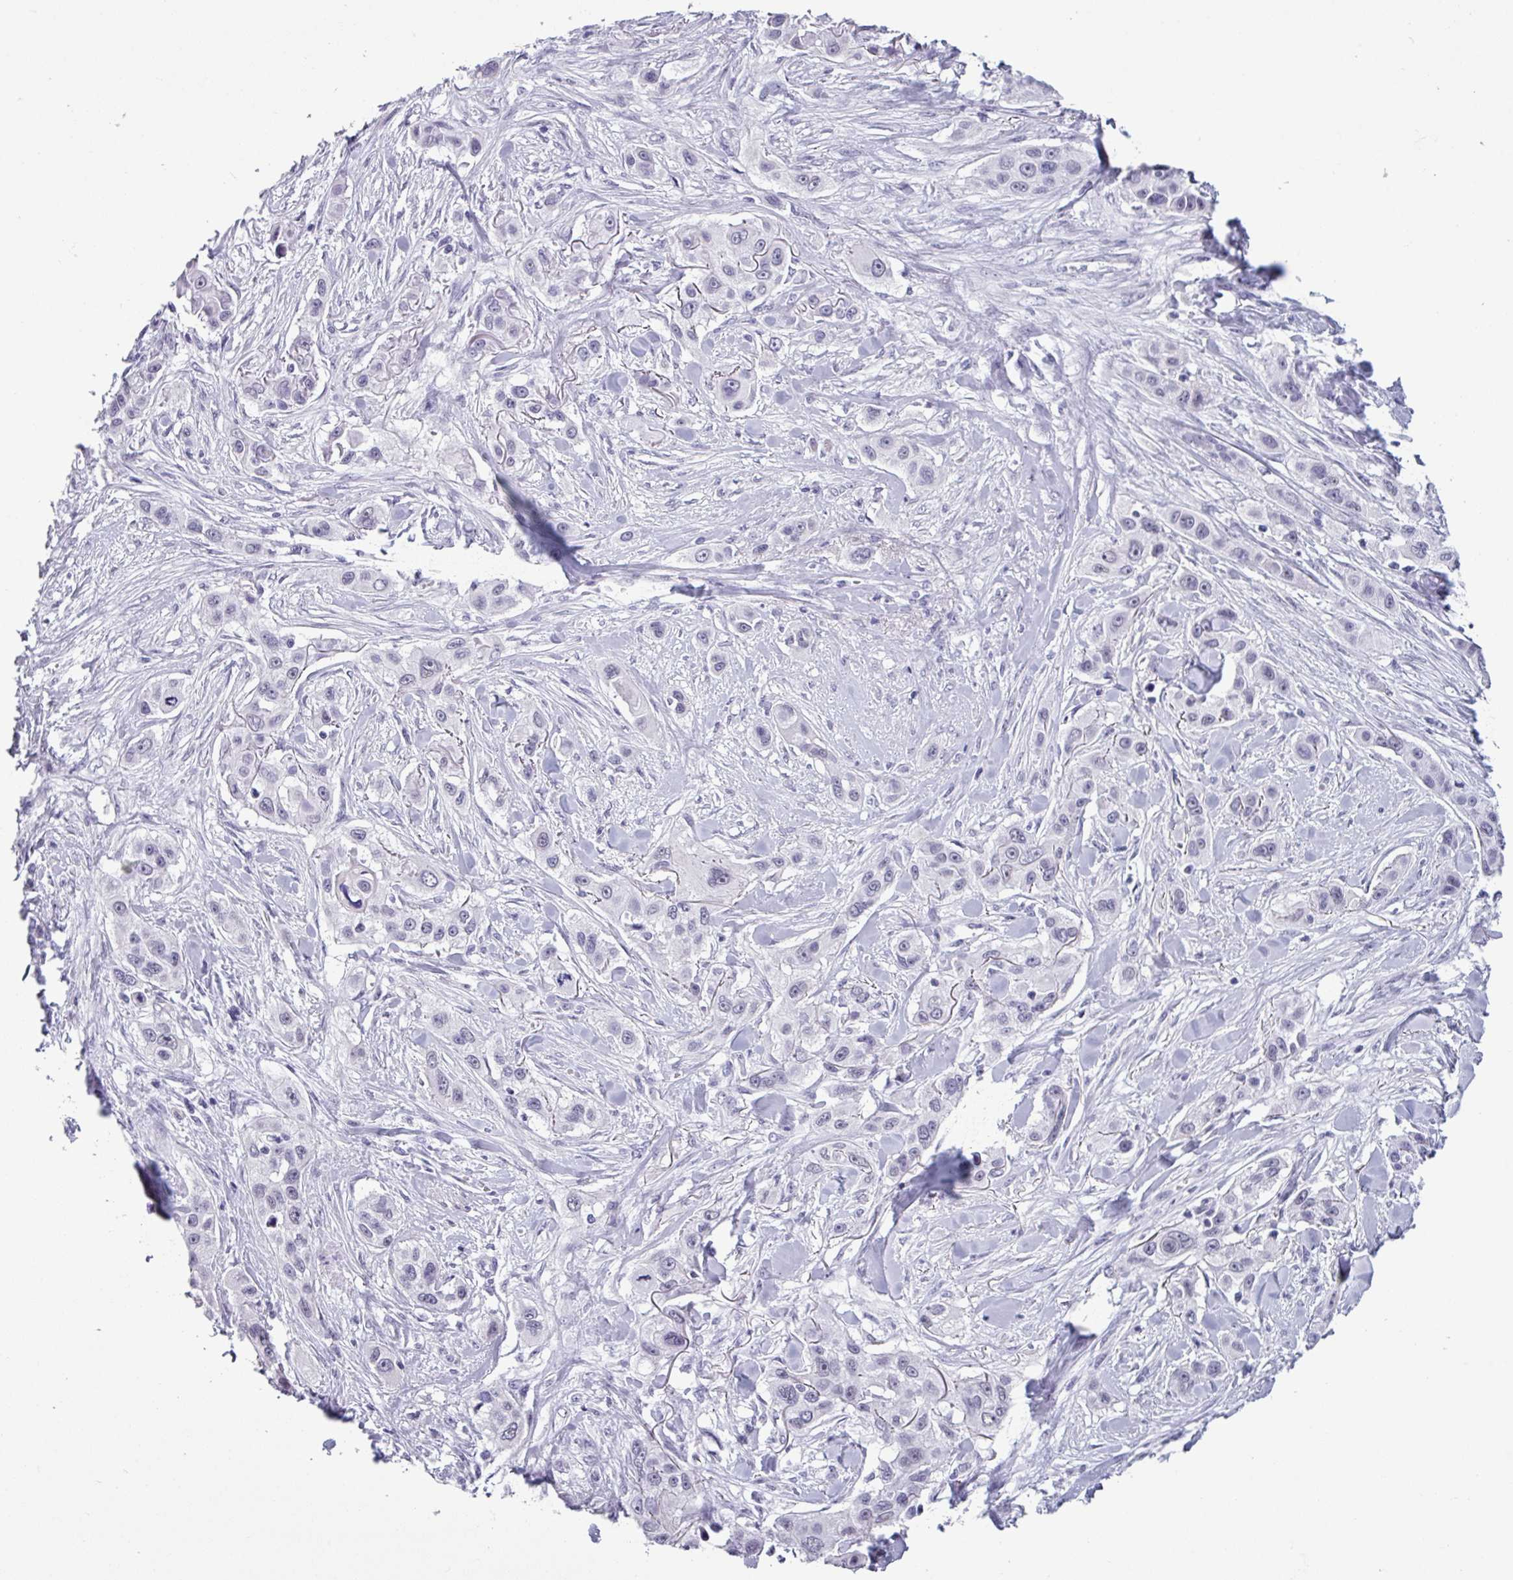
{"staining": {"intensity": "negative", "quantity": "none", "location": "none"}, "tissue": "skin cancer", "cell_type": "Tumor cells", "image_type": "cancer", "snomed": [{"axis": "morphology", "description": "Squamous cell carcinoma, NOS"}, {"axis": "topography", "description": "Skin"}], "caption": "Immunohistochemistry (IHC) of human squamous cell carcinoma (skin) displays no expression in tumor cells. (DAB (3,3'-diaminobenzidine) immunohistochemistry, high magnification).", "gene": "SRGAP1", "patient": {"sex": "male", "age": 63}}